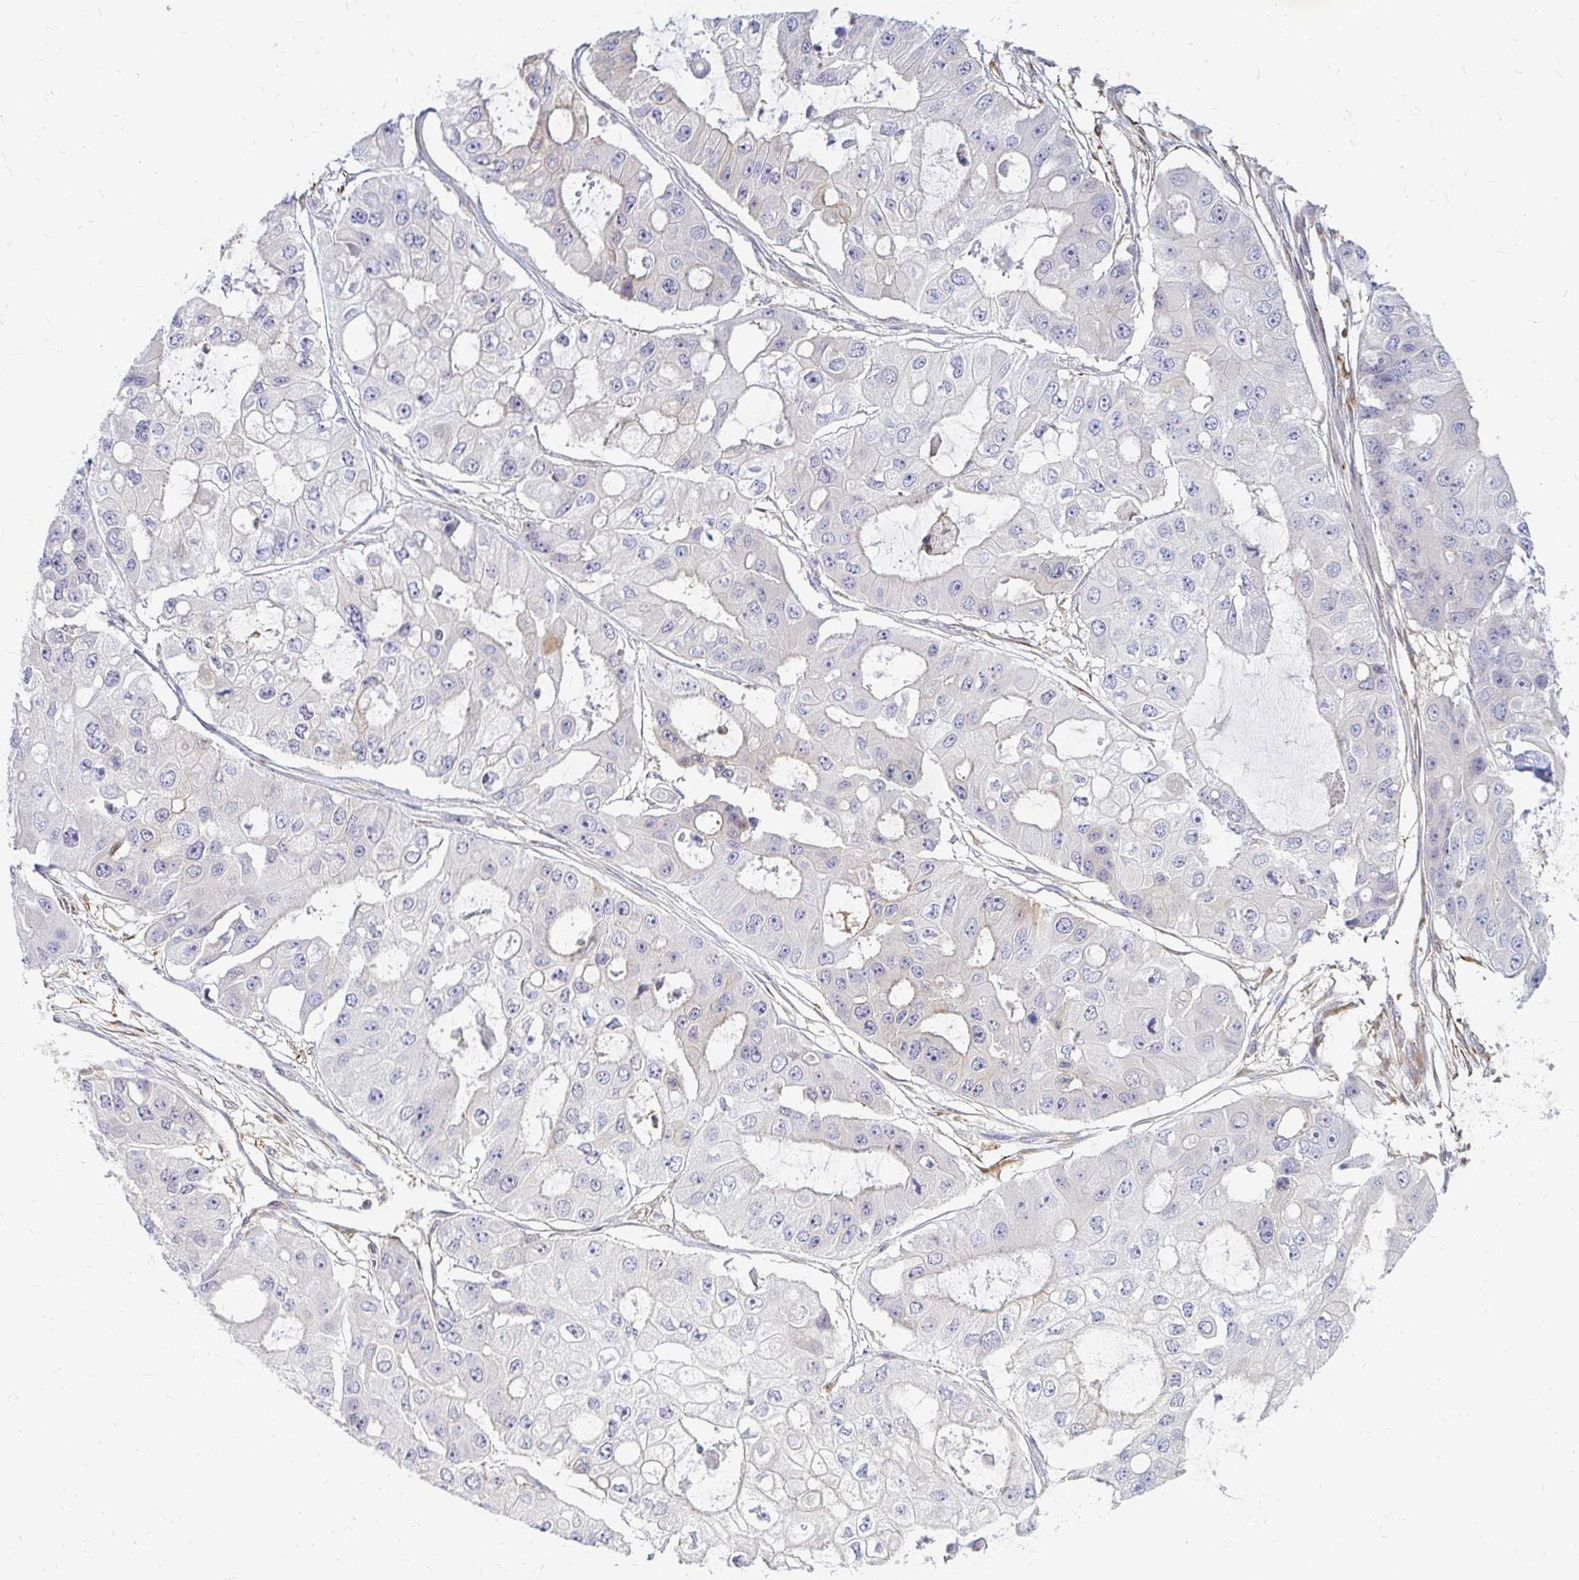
{"staining": {"intensity": "negative", "quantity": "none", "location": "none"}, "tissue": "ovarian cancer", "cell_type": "Tumor cells", "image_type": "cancer", "snomed": [{"axis": "morphology", "description": "Cystadenocarcinoma, serous, NOS"}, {"axis": "topography", "description": "Ovary"}], "caption": "The immunohistochemistry micrograph has no significant positivity in tumor cells of serous cystadenocarcinoma (ovarian) tissue.", "gene": "CAST", "patient": {"sex": "female", "age": 56}}